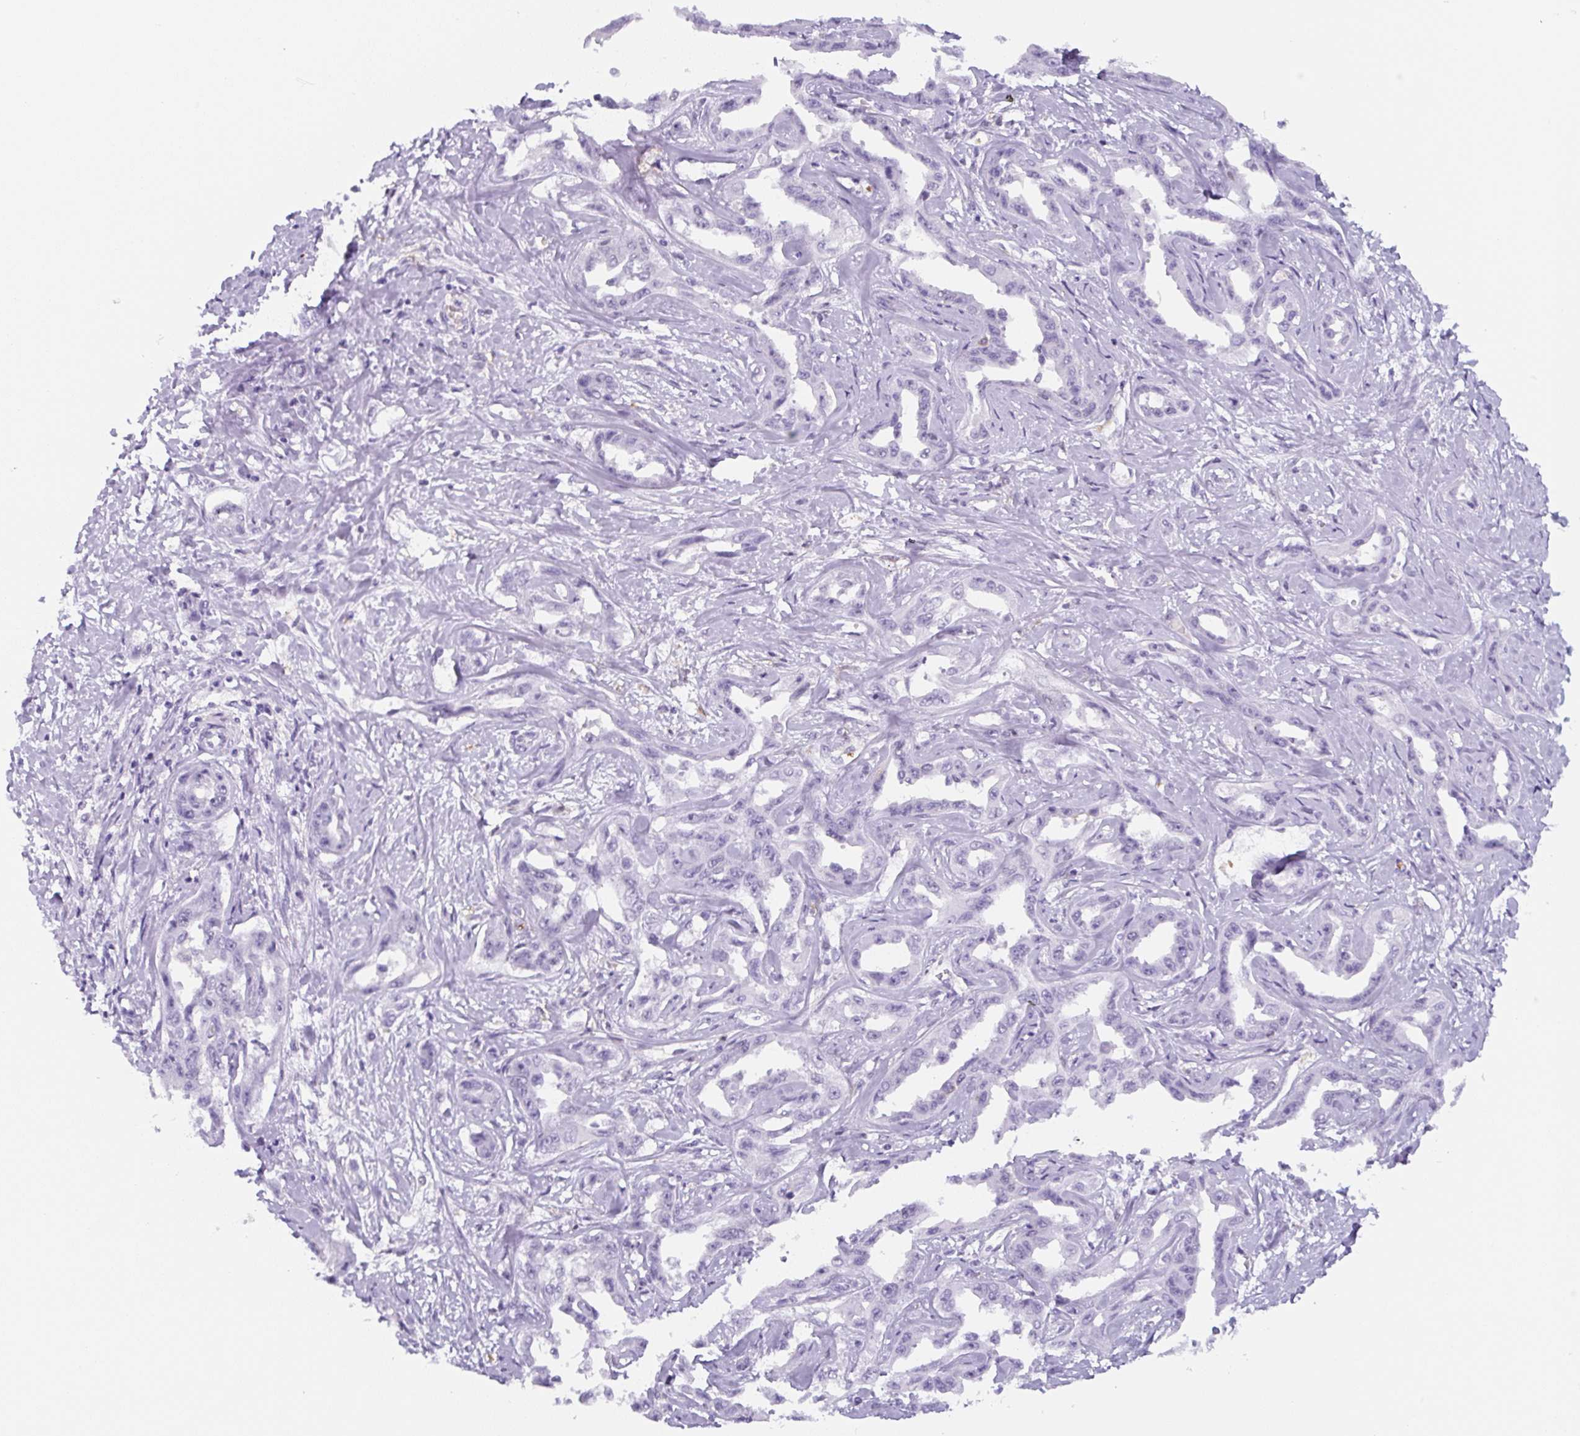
{"staining": {"intensity": "negative", "quantity": "none", "location": "none"}, "tissue": "liver cancer", "cell_type": "Tumor cells", "image_type": "cancer", "snomed": [{"axis": "morphology", "description": "Cholangiocarcinoma"}, {"axis": "topography", "description": "Liver"}], "caption": "An image of liver cancer (cholangiocarcinoma) stained for a protein shows no brown staining in tumor cells.", "gene": "TNFRSF8", "patient": {"sex": "male", "age": 59}}